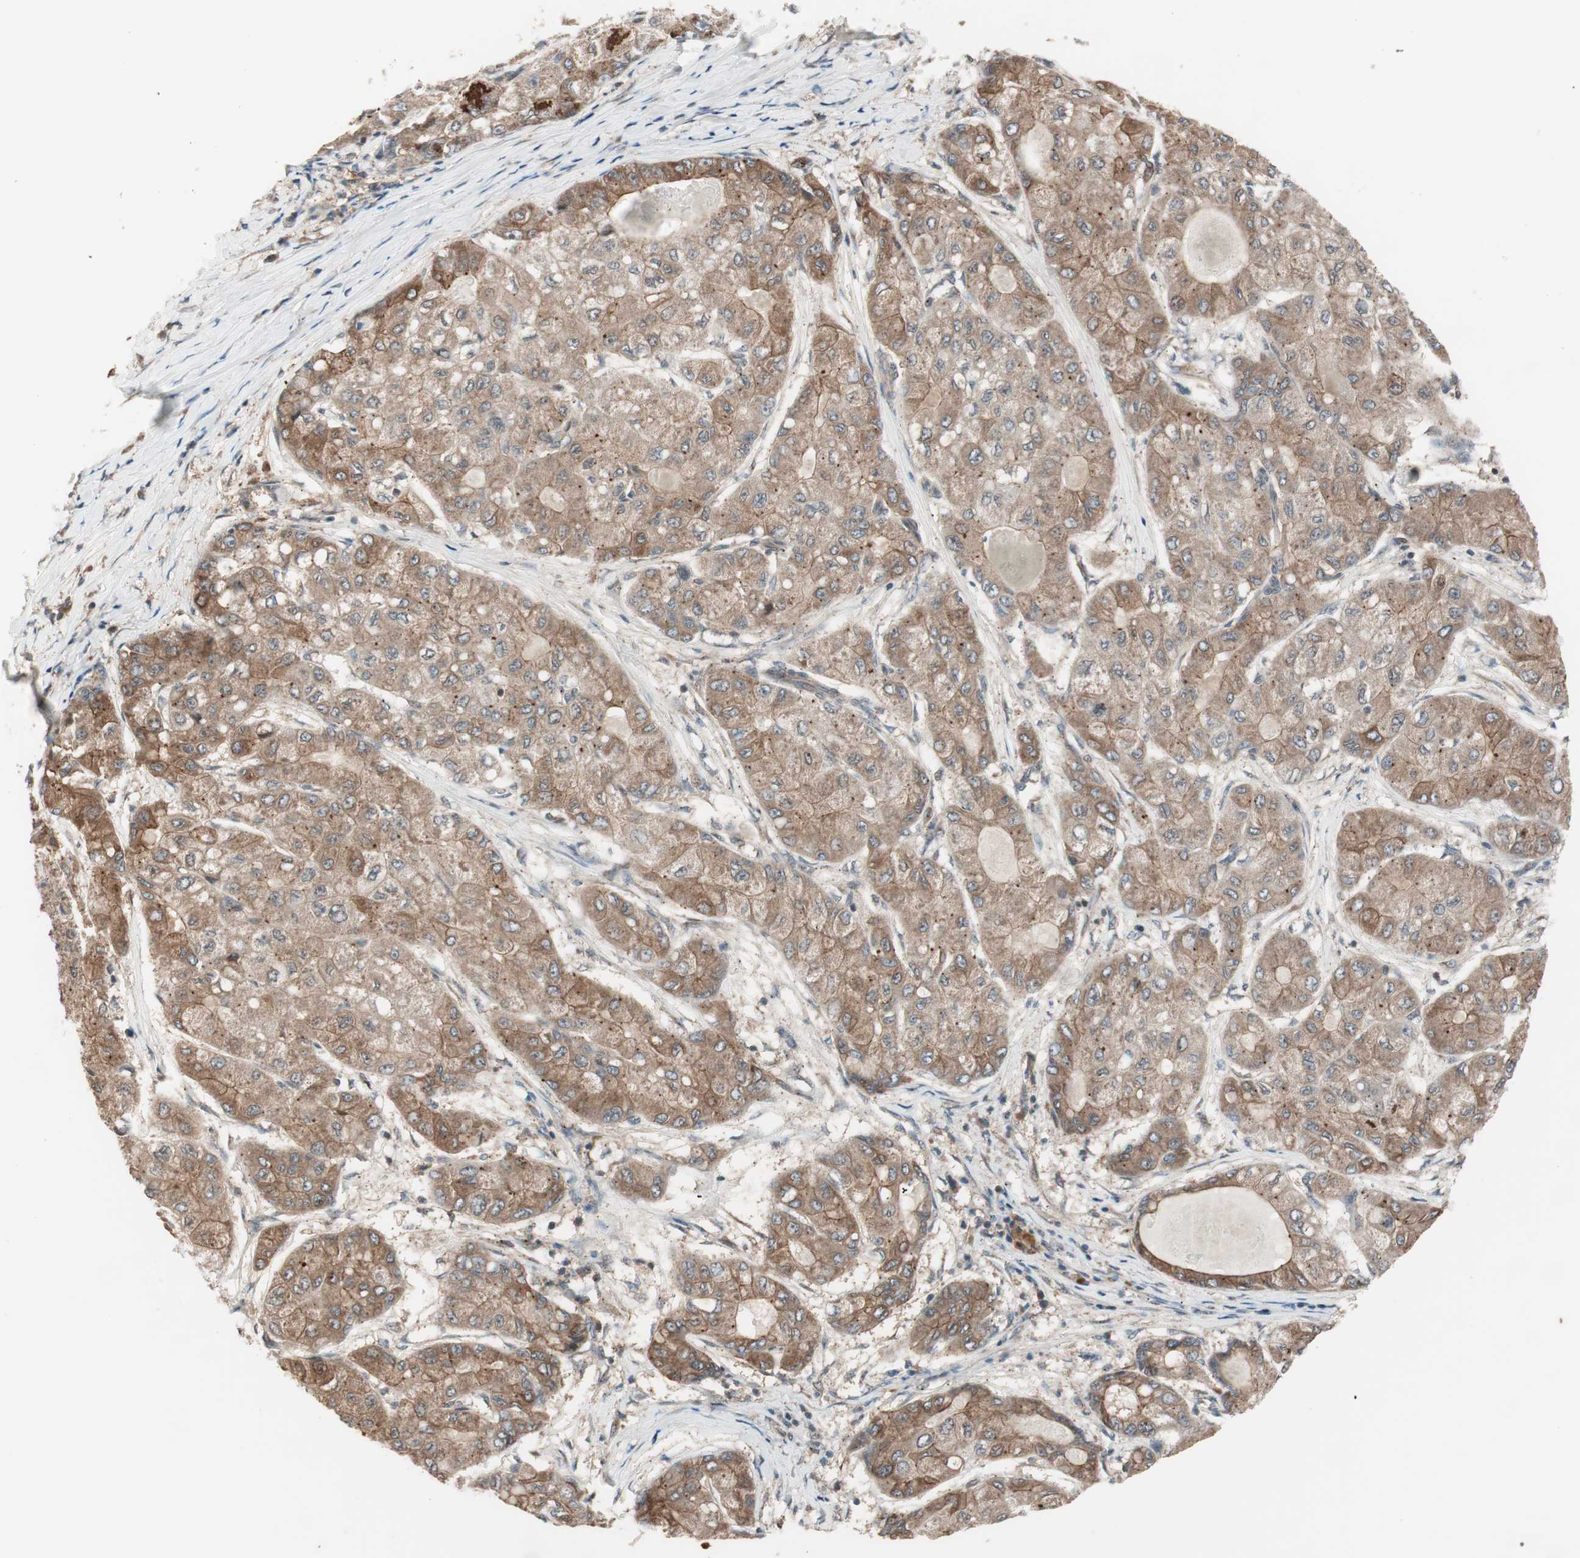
{"staining": {"intensity": "moderate", "quantity": ">75%", "location": "cytoplasmic/membranous"}, "tissue": "liver cancer", "cell_type": "Tumor cells", "image_type": "cancer", "snomed": [{"axis": "morphology", "description": "Carcinoma, Hepatocellular, NOS"}, {"axis": "topography", "description": "Liver"}], "caption": "This micrograph exhibits IHC staining of human liver cancer (hepatocellular carcinoma), with medium moderate cytoplasmic/membranous expression in about >75% of tumor cells.", "gene": "FBXO5", "patient": {"sex": "male", "age": 80}}